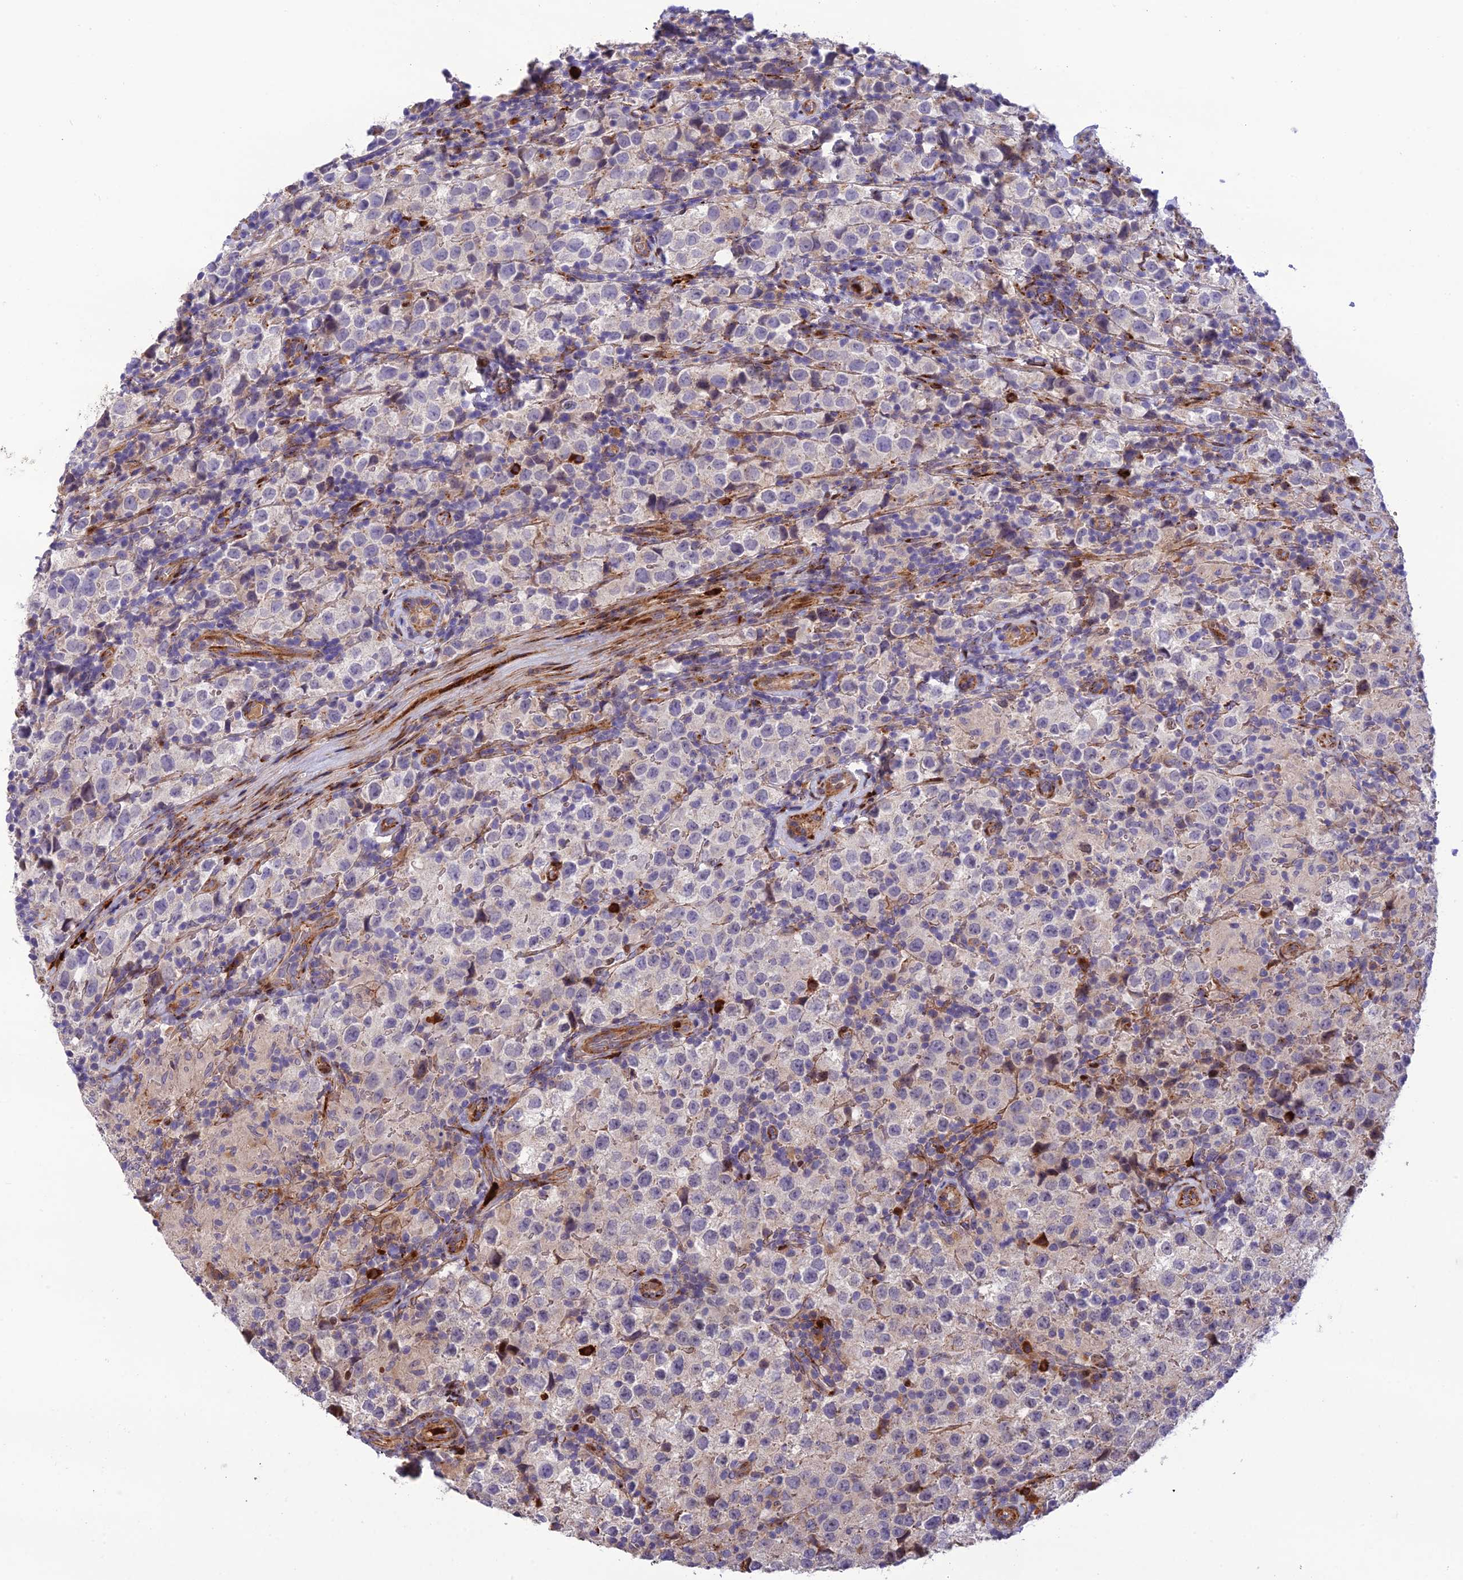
{"staining": {"intensity": "weak", "quantity": "<25%", "location": "cytoplasmic/membranous"}, "tissue": "testis cancer", "cell_type": "Tumor cells", "image_type": "cancer", "snomed": [{"axis": "morphology", "description": "Seminoma, NOS"}, {"axis": "morphology", "description": "Carcinoma, Embryonal, NOS"}, {"axis": "topography", "description": "Testis"}], "caption": "Tumor cells are negative for brown protein staining in testis cancer.", "gene": "CPSF4L", "patient": {"sex": "male", "age": 41}}